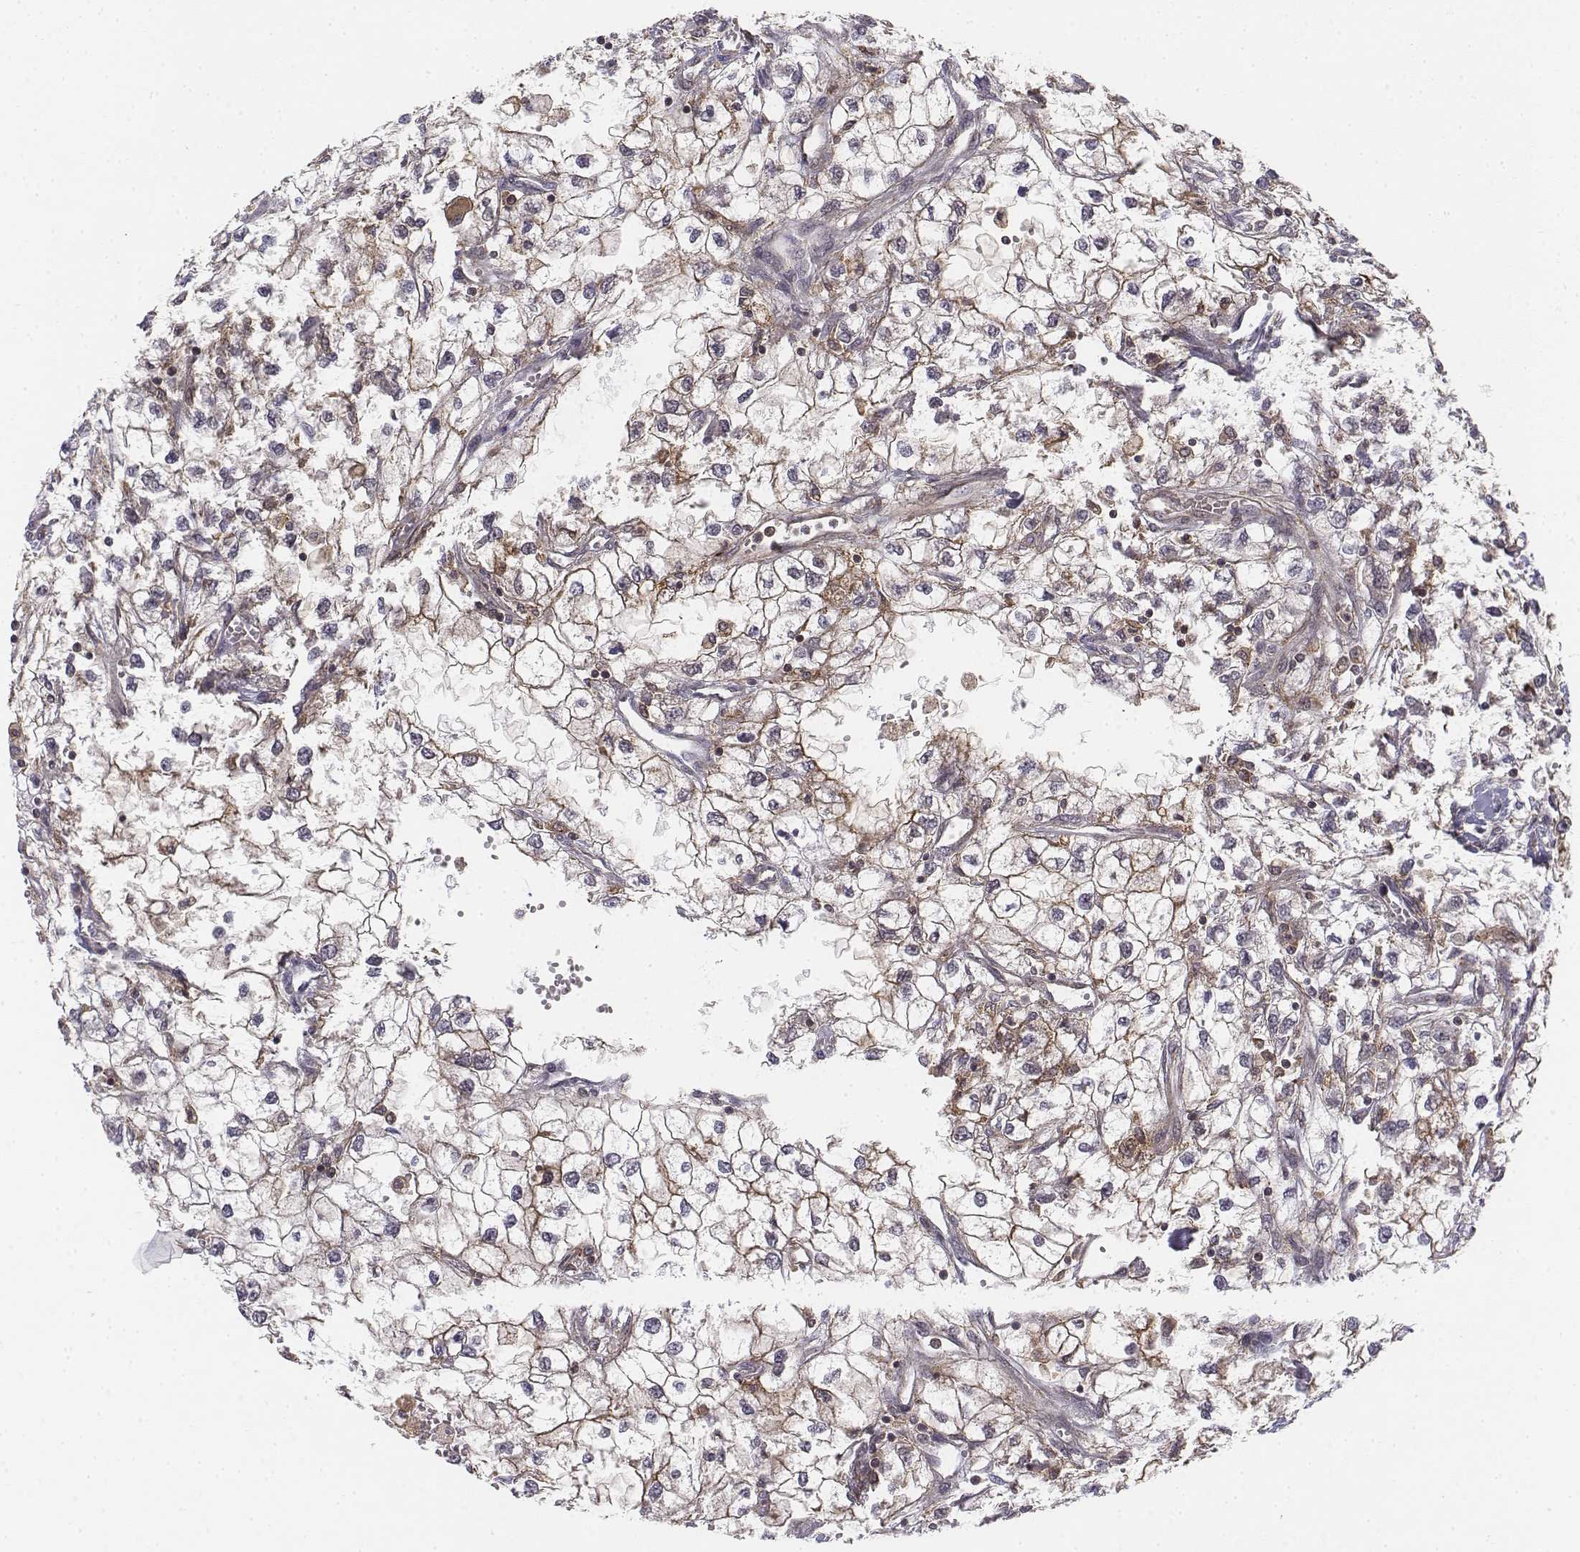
{"staining": {"intensity": "weak", "quantity": "25%-75%", "location": "cytoplasmic/membranous"}, "tissue": "renal cancer", "cell_type": "Tumor cells", "image_type": "cancer", "snomed": [{"axis": "morphology", "description": "Adenocarcinoma, NOS"}, {"axis": "topography", "description": "Kidney"}], "caption": "A histopathology image showing weak cytoplasmic/membranous expression in about 25%-75% of tumor cells in renal cancer (adenocarcinoma), as visualized by brown immunohistochemical staining.", "gene": "ZFYVE19", "patient": {"sex": "male", "age": 59}}